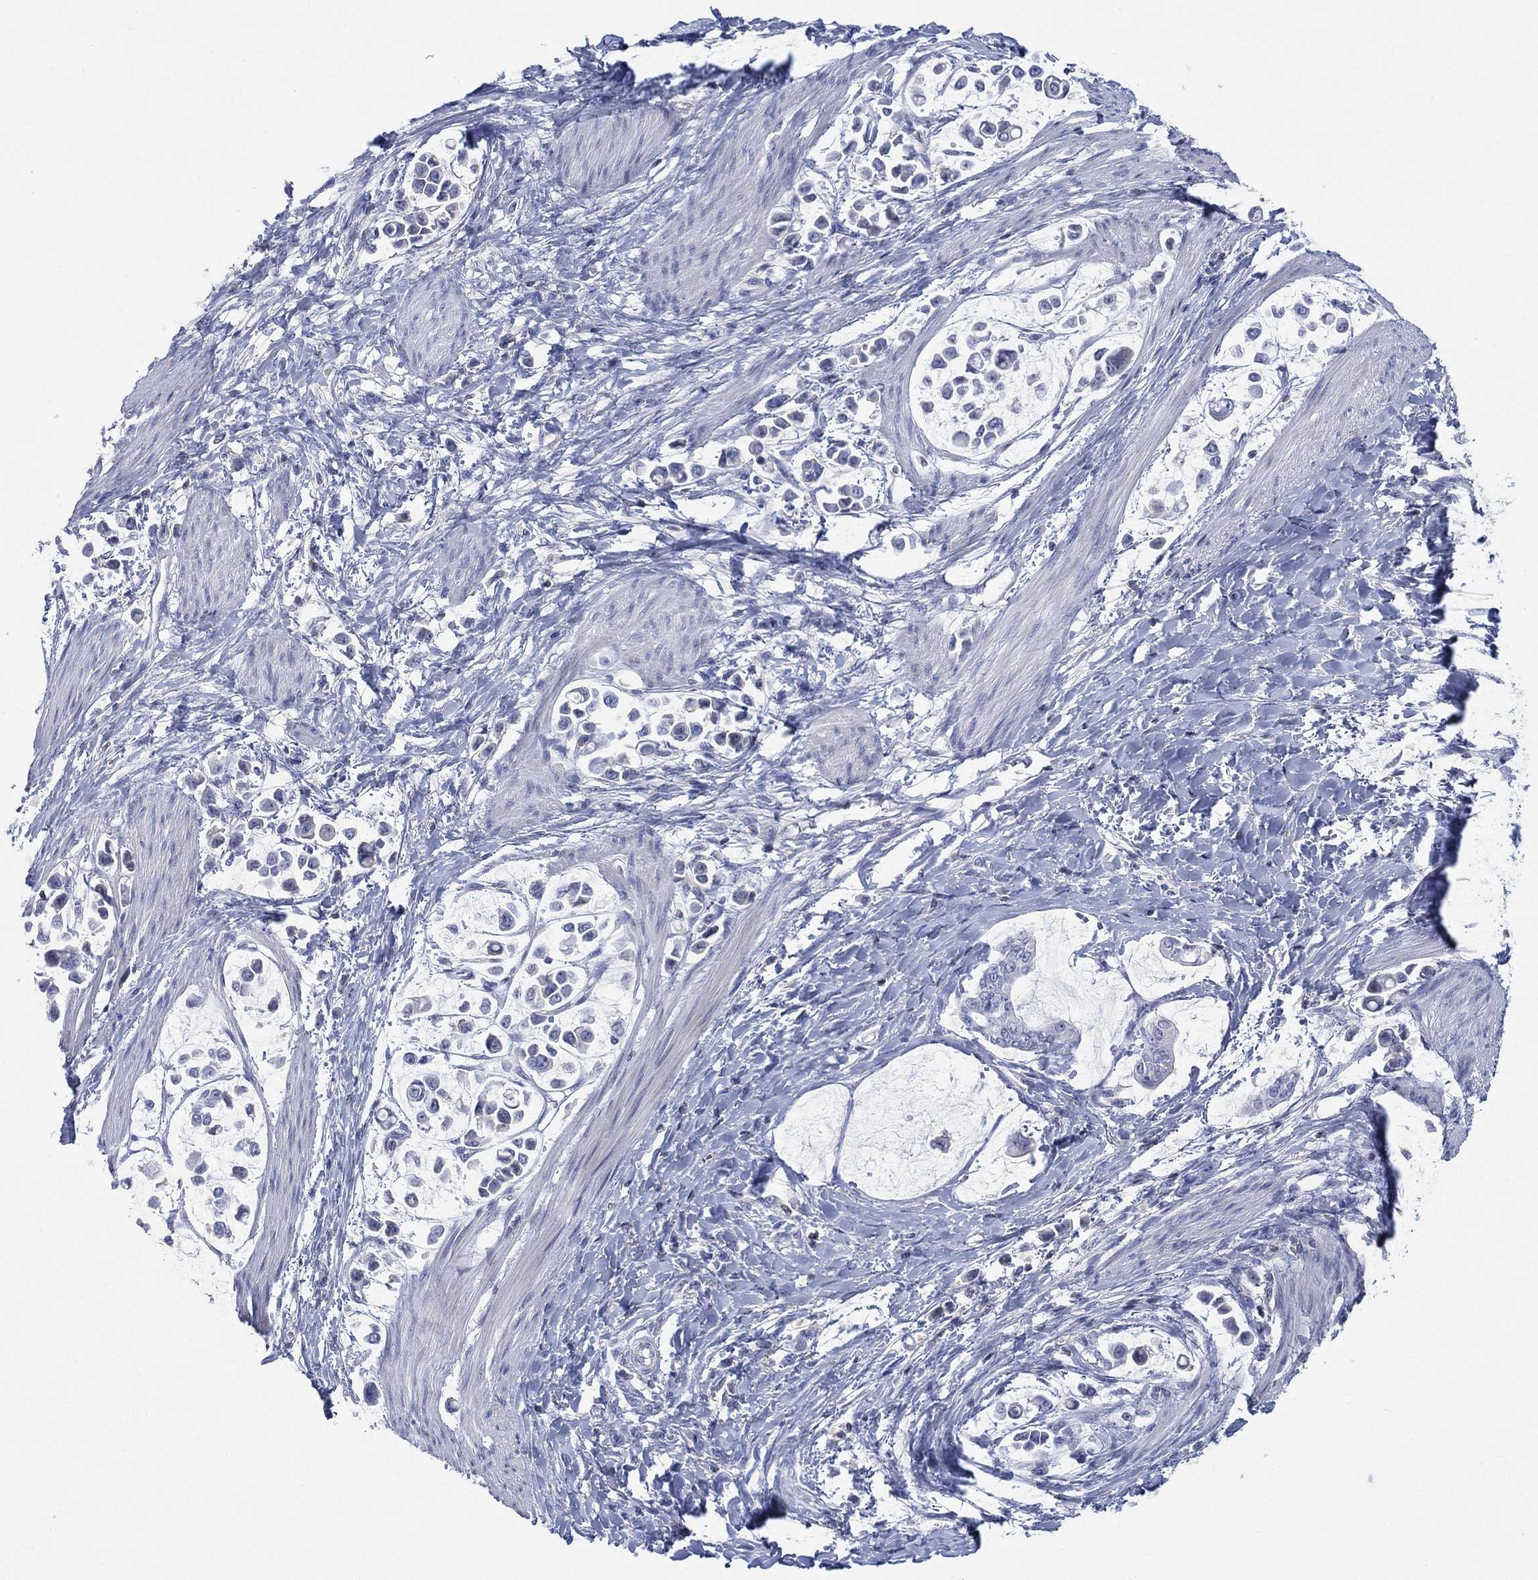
{"staining": {"intensity": "negative", "quantity": "none", "location": "none"}, "tissue": "stomach cancer", "cell_type": "Tumor cells", "image_type": "cancer", "snomed": [{"axis": "morphology", "description": "Adenocarcinoma, NOS"}, {"axis": "topography", "description": "Stomach"}], "caption": "Human stomach cancer stained for a protein using immunohistochemistry (IHC) displays no expression in tumor cells.", "gene": "SEPTIN1", "patient": {"sex": "male", "age": 82}}